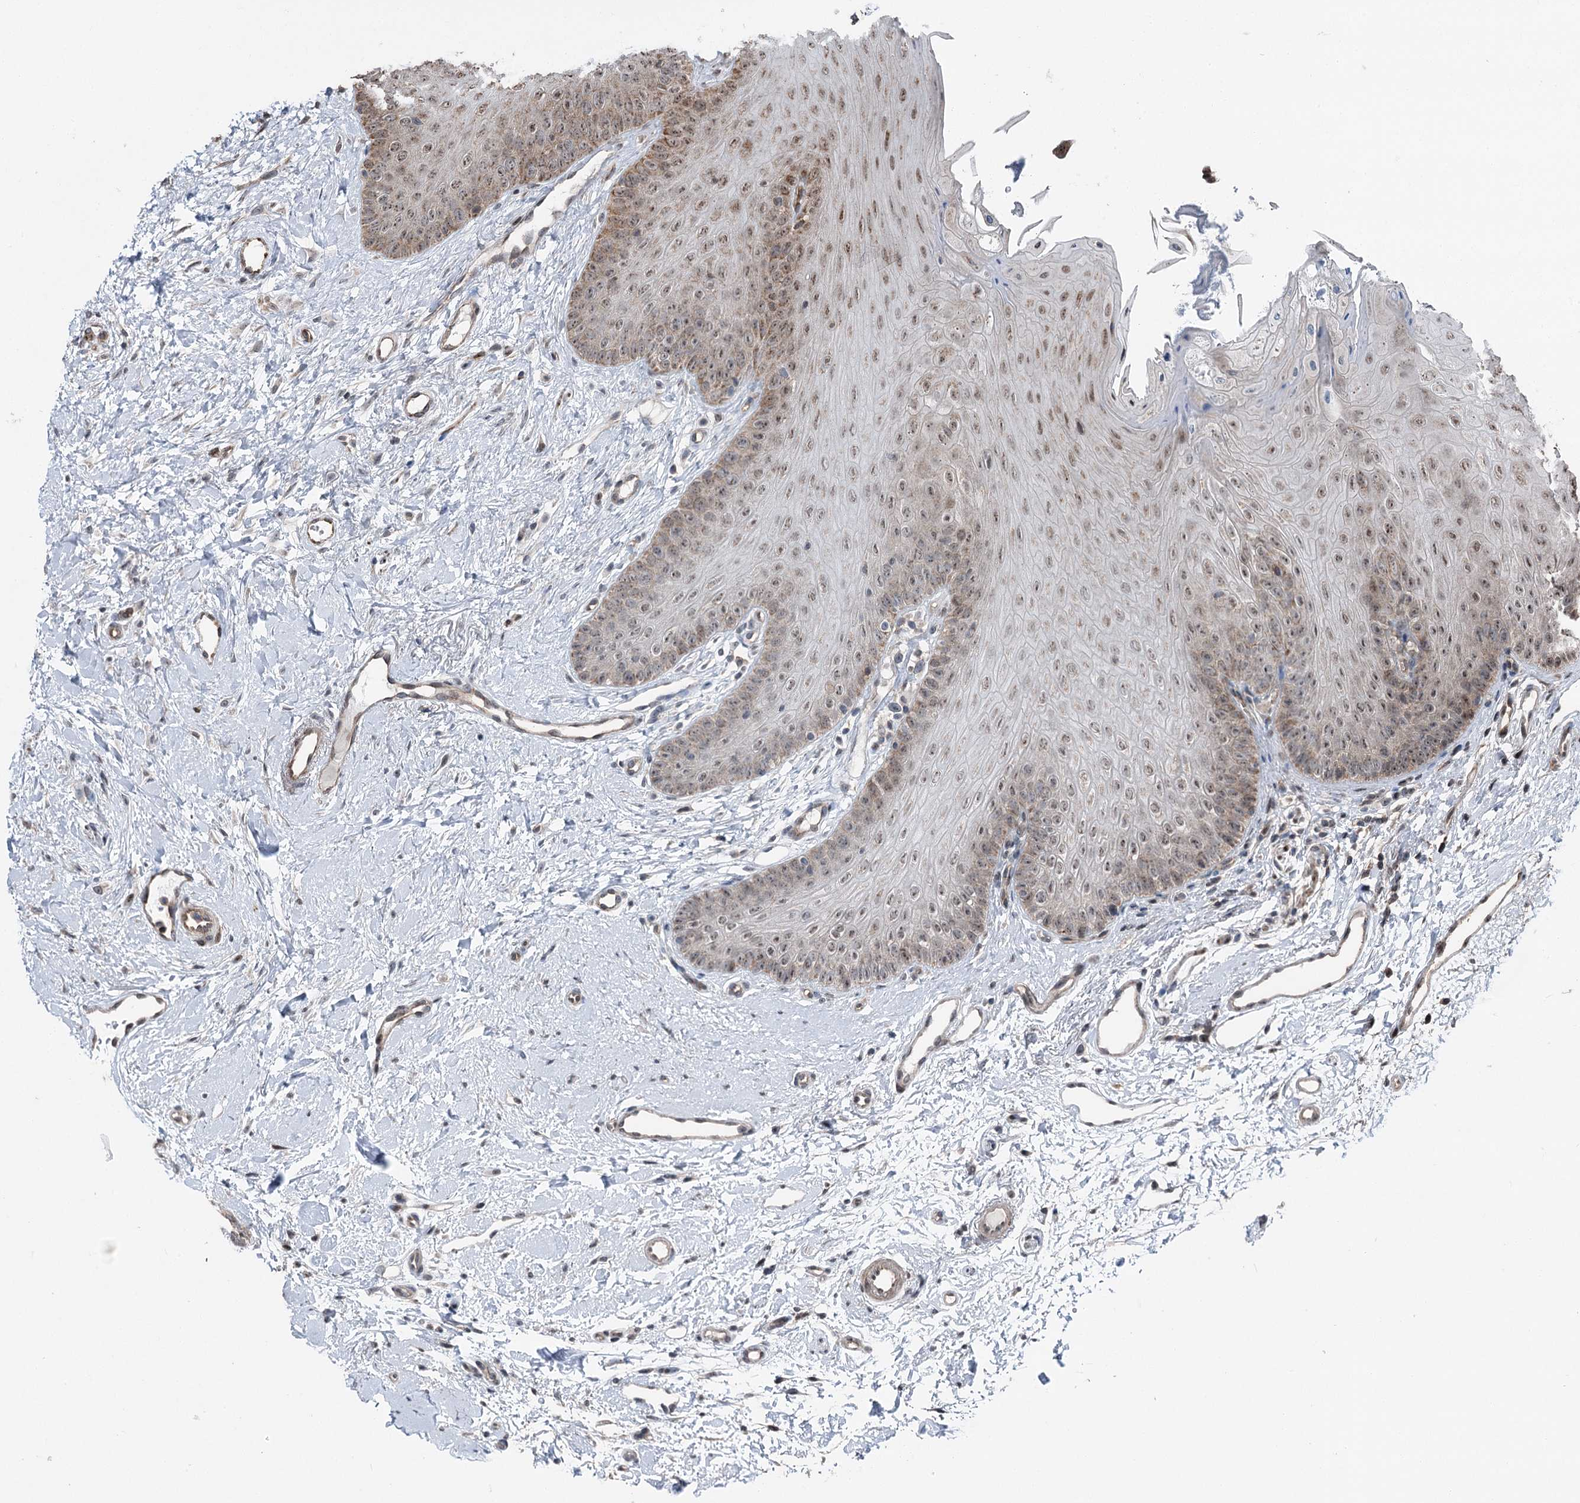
{"staining": {"intensity": "weak", "quantity": ">75%", "location": "cytoplasmic/membranous,nuclear"}, "tissue": "oral mucosa", "cell_type": "Squamous epithelial cells", "image_type": "normal", "snomed": [{"axis": "morphology", "description": "Normal tissue, NOS"}, {"axis": "topography", "description": "Oral tissue"}], "caption": "IHC micrograph of normal human oral mucosa stained for a protein (brown), which demonstrates low levels of weak cytoplasmic/membranous,nuclear positivity in approximately >75% of squamous epithelial cells.", "gene": "STEEP1", "patient": {"sex": "female", "age": 68}}